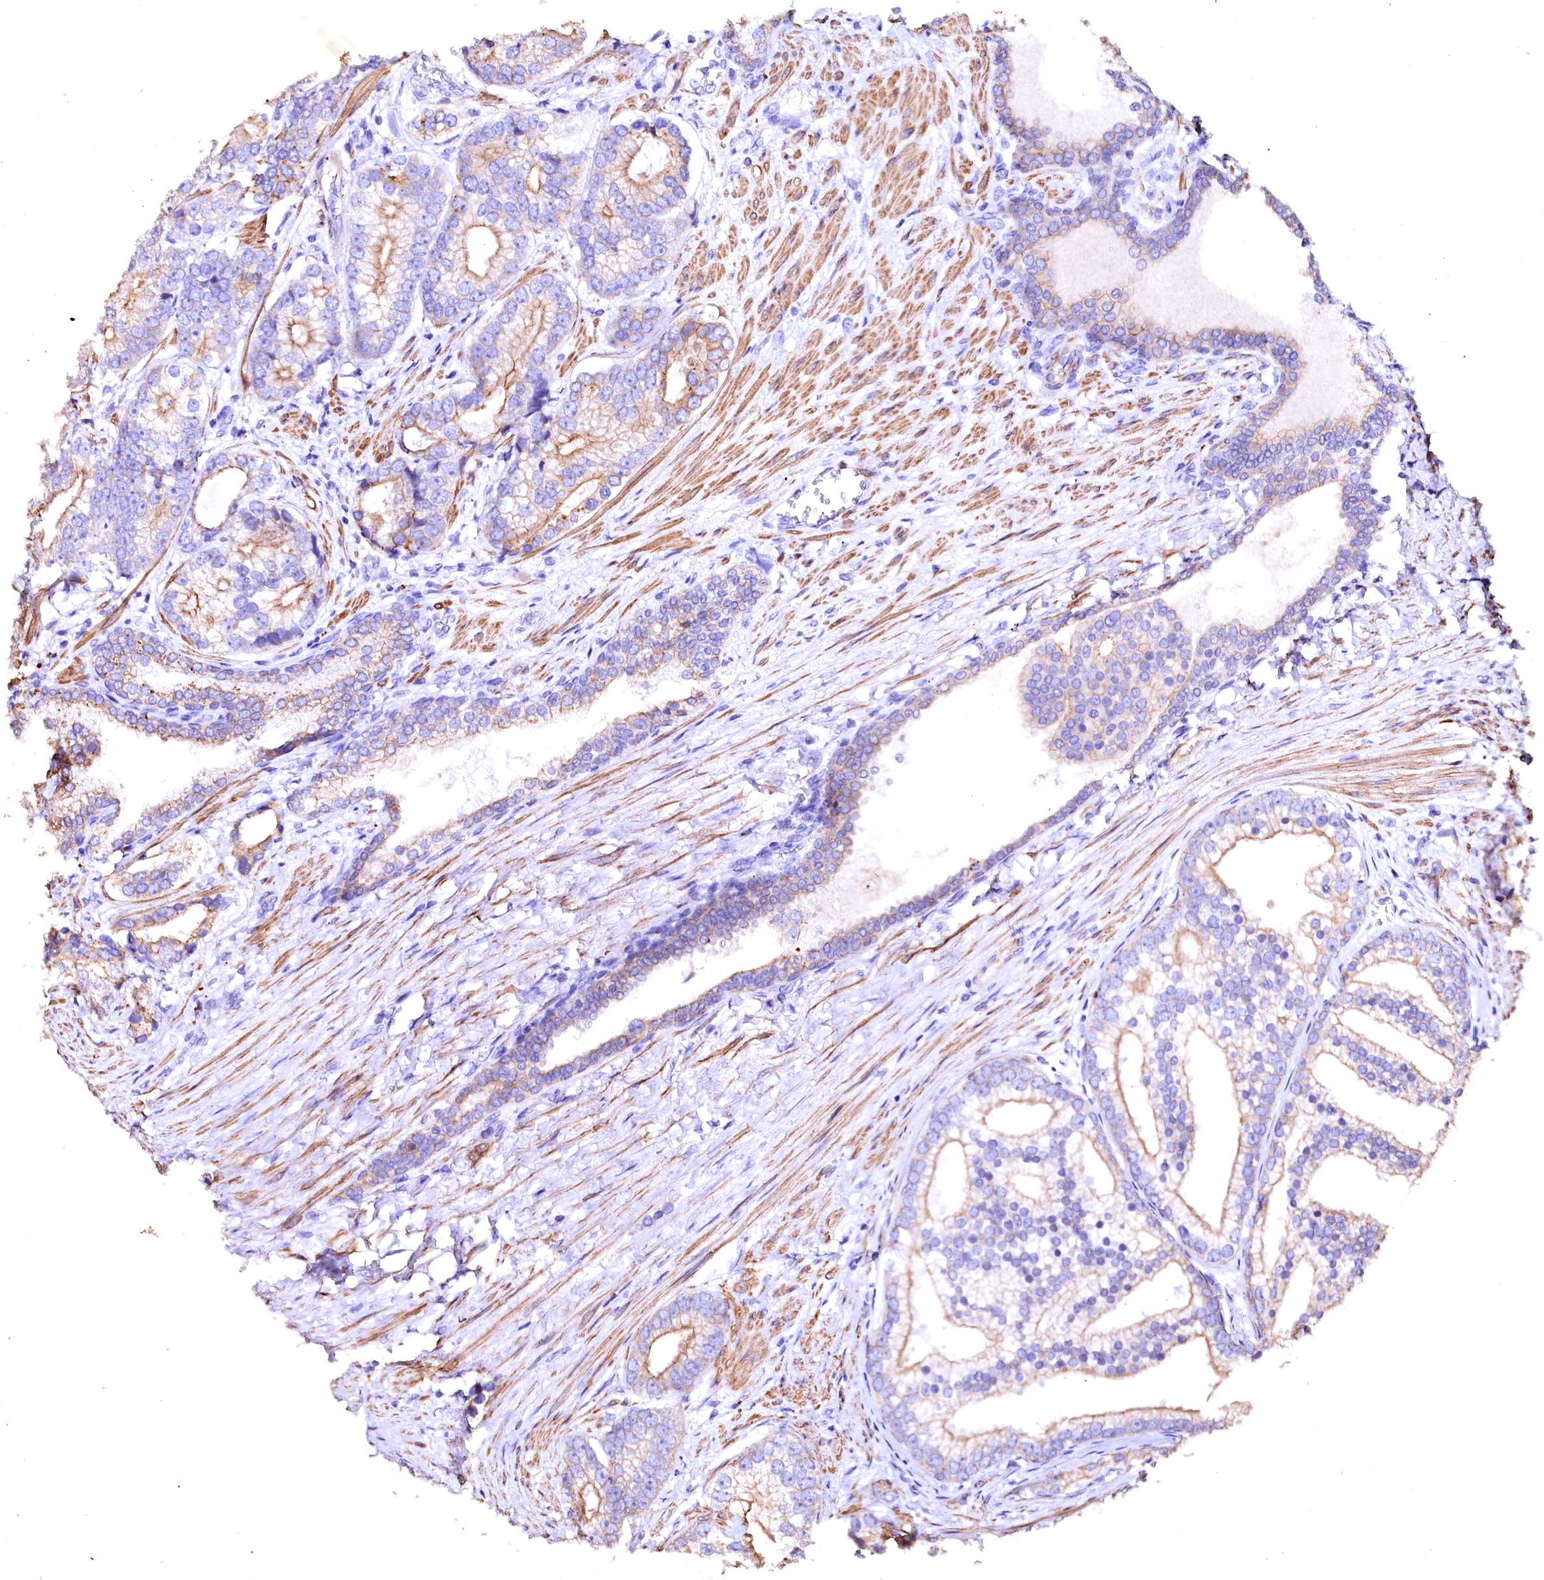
{"staining": {"intensity": "moderate", "quantity": "25%-75%", "location": "cytoplasmic/membranous"}, "tissue": "prostate cancer", "cell_type": "Tumor cells", "image_type": "cancer", "snomed": [{"axis": "morphology", "description": "Adenocarcinoma, High grade"}, {"axis": "topography", "description": "Prostate"}], "caption": "A brown stain labels moderate cytoplasmic/membranous staining of a protein in human prostate cancer (adenocarcinoma (high-grade)) tumor cells.", "gene": "VPS36", "patient": {"sex": "male", "age": 75}}